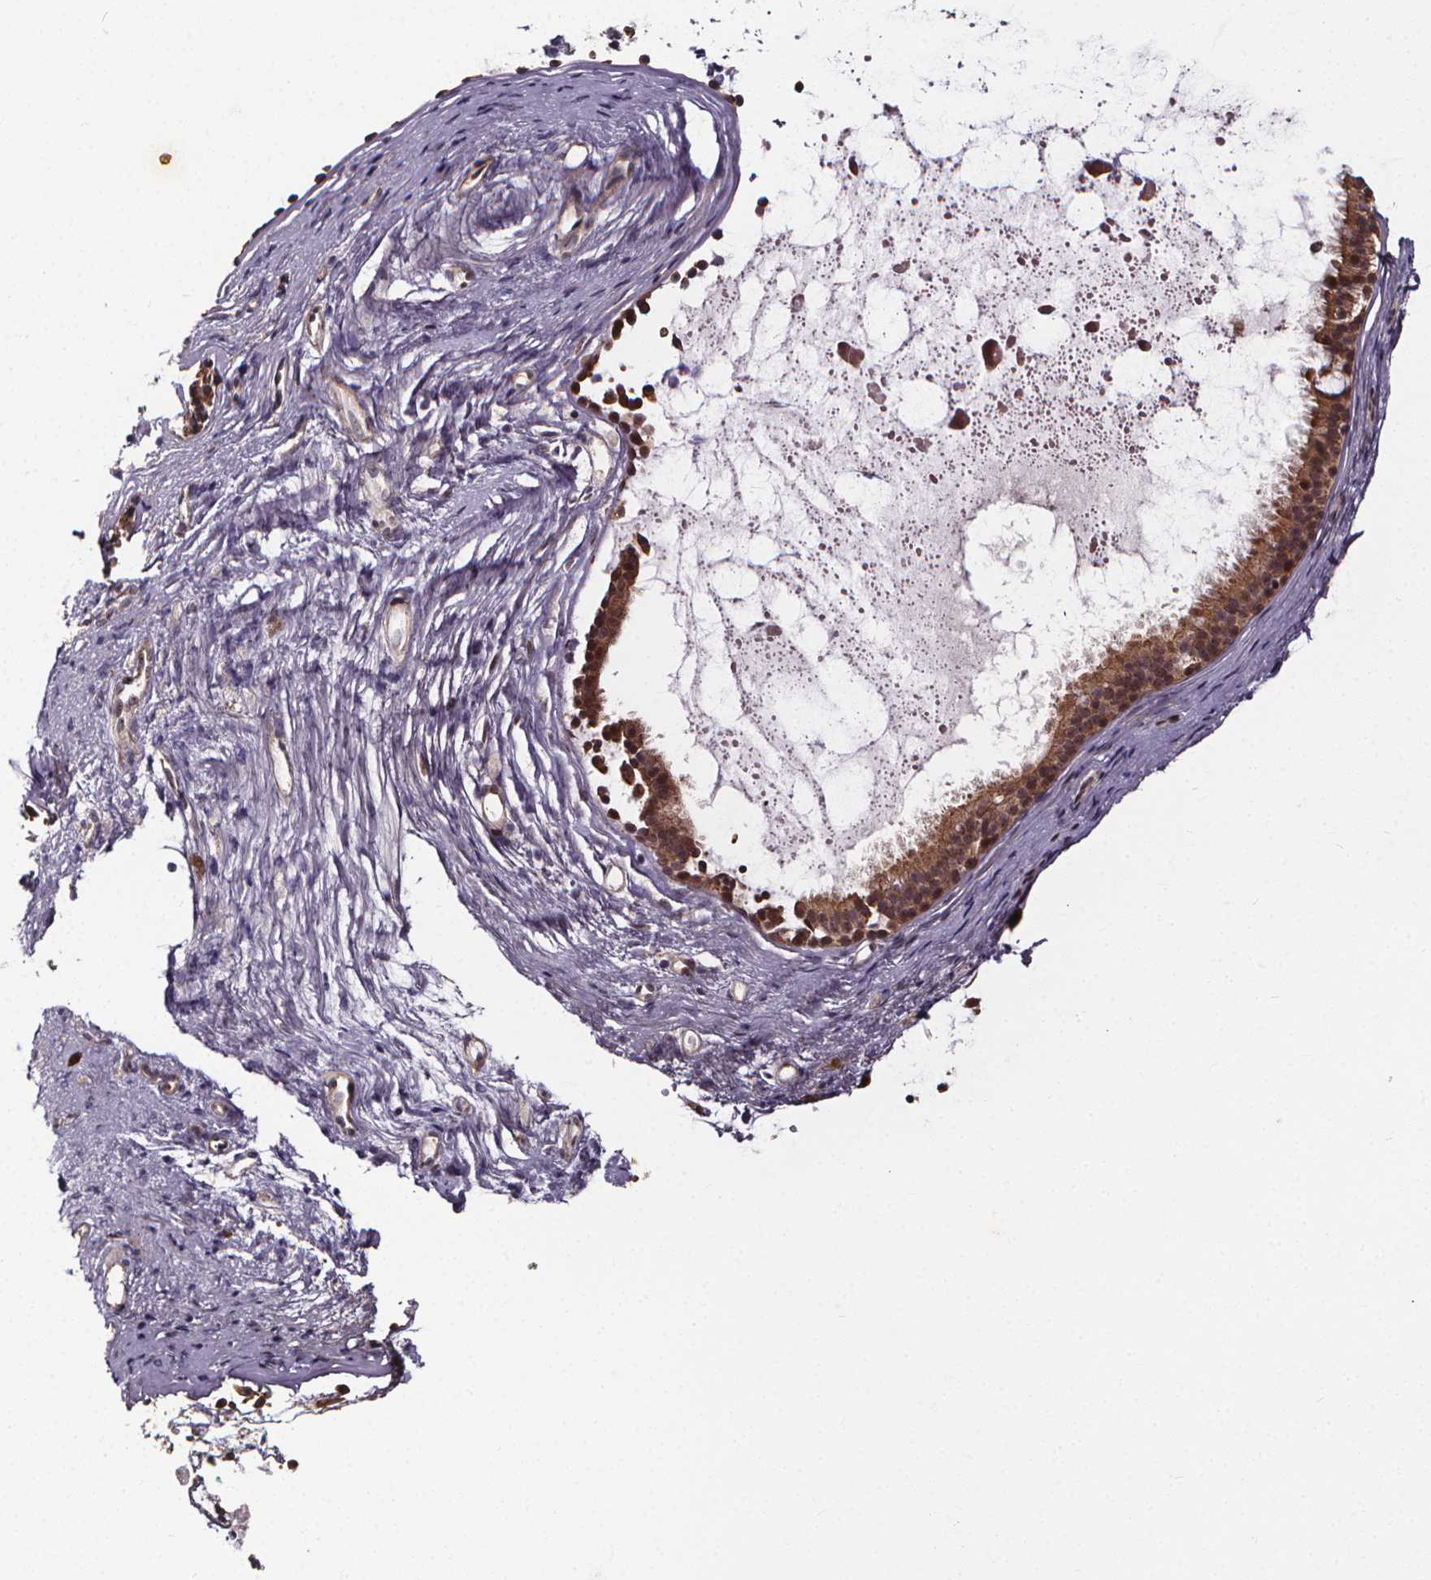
{"staining": {"intensity": "moderate", "quantity": ">75%", "location": "cytoplasmic/membranous,nuclear"}, "tissue": "nasopharynx", "cell_type": "Respiratory epithelial cells", "image_type": "normal", "snomed": [{"axis": "morphology", "description": "Normal tissue, NOS"}, {"axis": "topography", "description": "Nasopharynx"}], "caption": "High-magnification brightfield microscopy of benign nasopharynx stained with DAB (brown) and counterstained with hematoxylin (blue). respiratory epithelial cells exhibit moderate cytoplasmic/membranous,nuclear positivity is appreciated in approximately>75% of cells. The protein is stained brown, and the nuclei are stained in blue (DAB (3,3'-diaminobenzidine) IHC with brightfield microscopy, high magnification).", "gene": "DDIT3", "patient": {"sex": "male", "age": 77}}